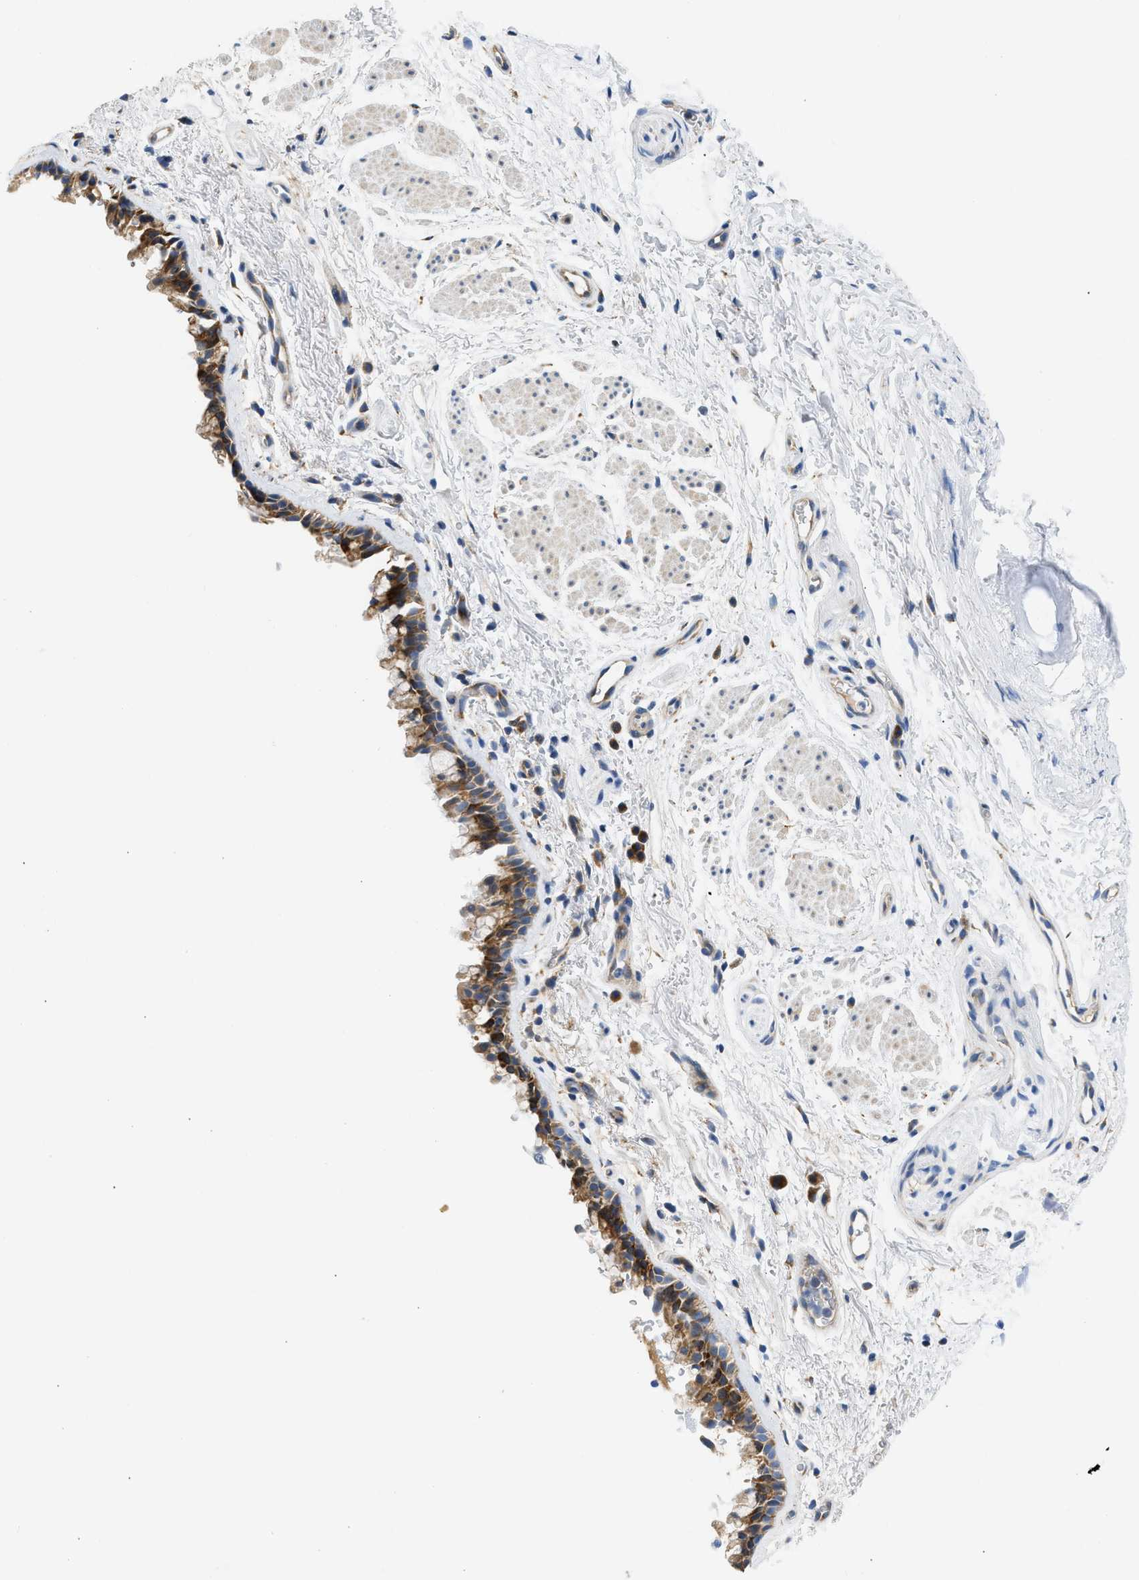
{"staining": {"intensity": "moderate", "quantity": ">75%", "location": "cytoplasmic/membranous"}, "tissue": "bronchus", "cell_type": "Respiratory epithelial cells", "image_type": "normal", "snomed": [{"axis": "morphology", "description": "Normal tissue, NOS"}, {"axis": "topography", "description": "Cartilage tissue"}, {"axis": "topography", "description": "Bronchus"}], "caption": "This micrograph demonstrates immunohistochemistry (IHC) staining of normal human bronchus, with medium moderate cytoplasmic/membranous positivity in approximately >75% of respiratory epithelial cells.", "gene": "CAMKK2", "patient": {"sex": "female", "age": 53}}